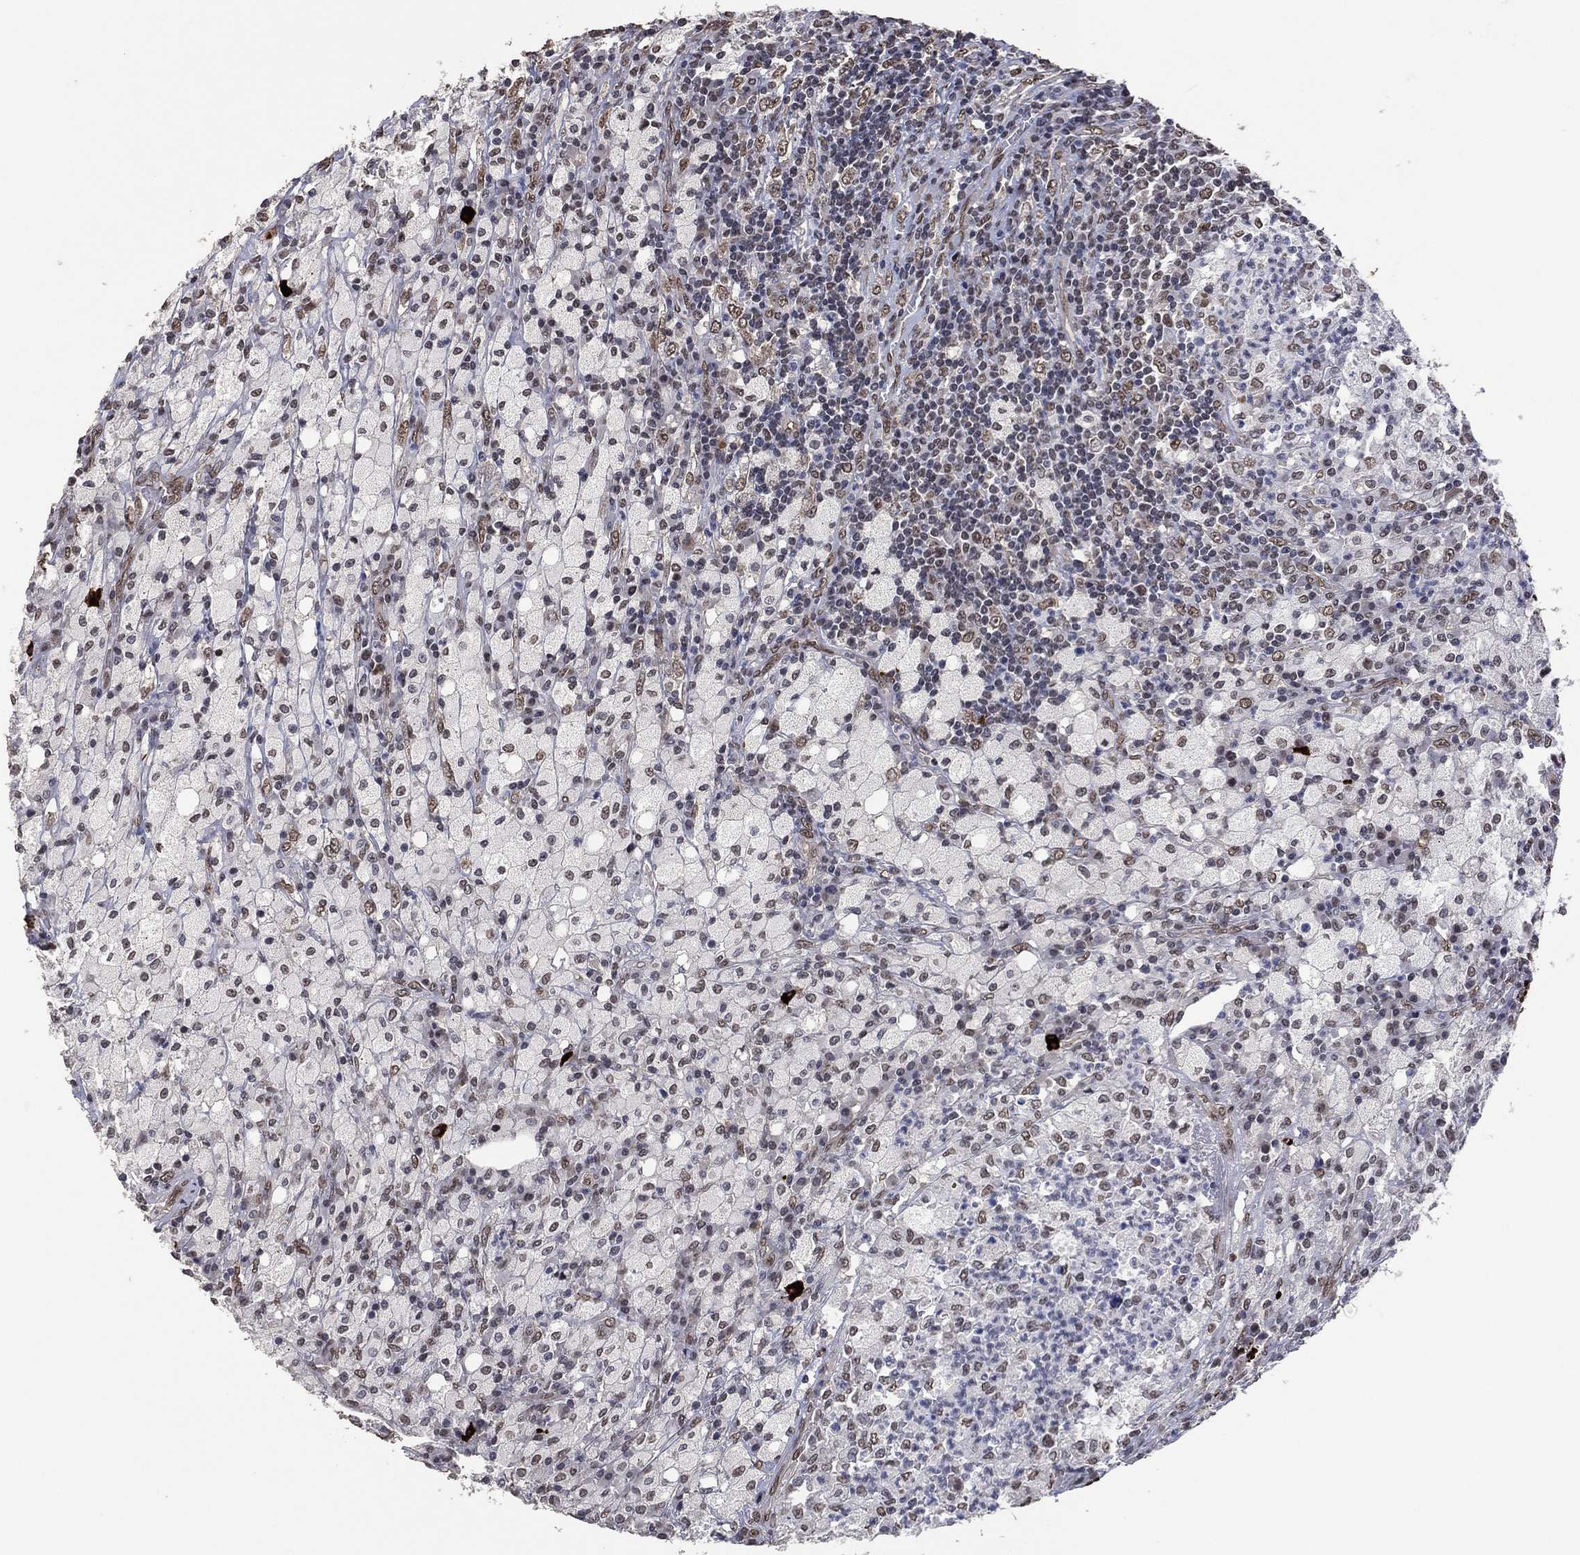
{"staining": {"intensity": "moderate", "quantity": "<25%", "location": "nuclear"}, "tissue": "testis cancer", "cell_type": "Tumor cells", "image_type": "cancer", "snomed": [{"axis": "morphology", "description": "Necrosis, NOS"}, {"axis": "morphology", "description": "Carcinoma, Embryonal, NOS"}, {"axis": "topography", "description": "Testis"}], "caption": "Moderate nuclear positivity for a protein is identified in about <25% of tumor cells of testis cancer (embryonal carcinoma) using IHC.", "gene": "EHMT1", "patient": {"sex": "male", "age": 19}}